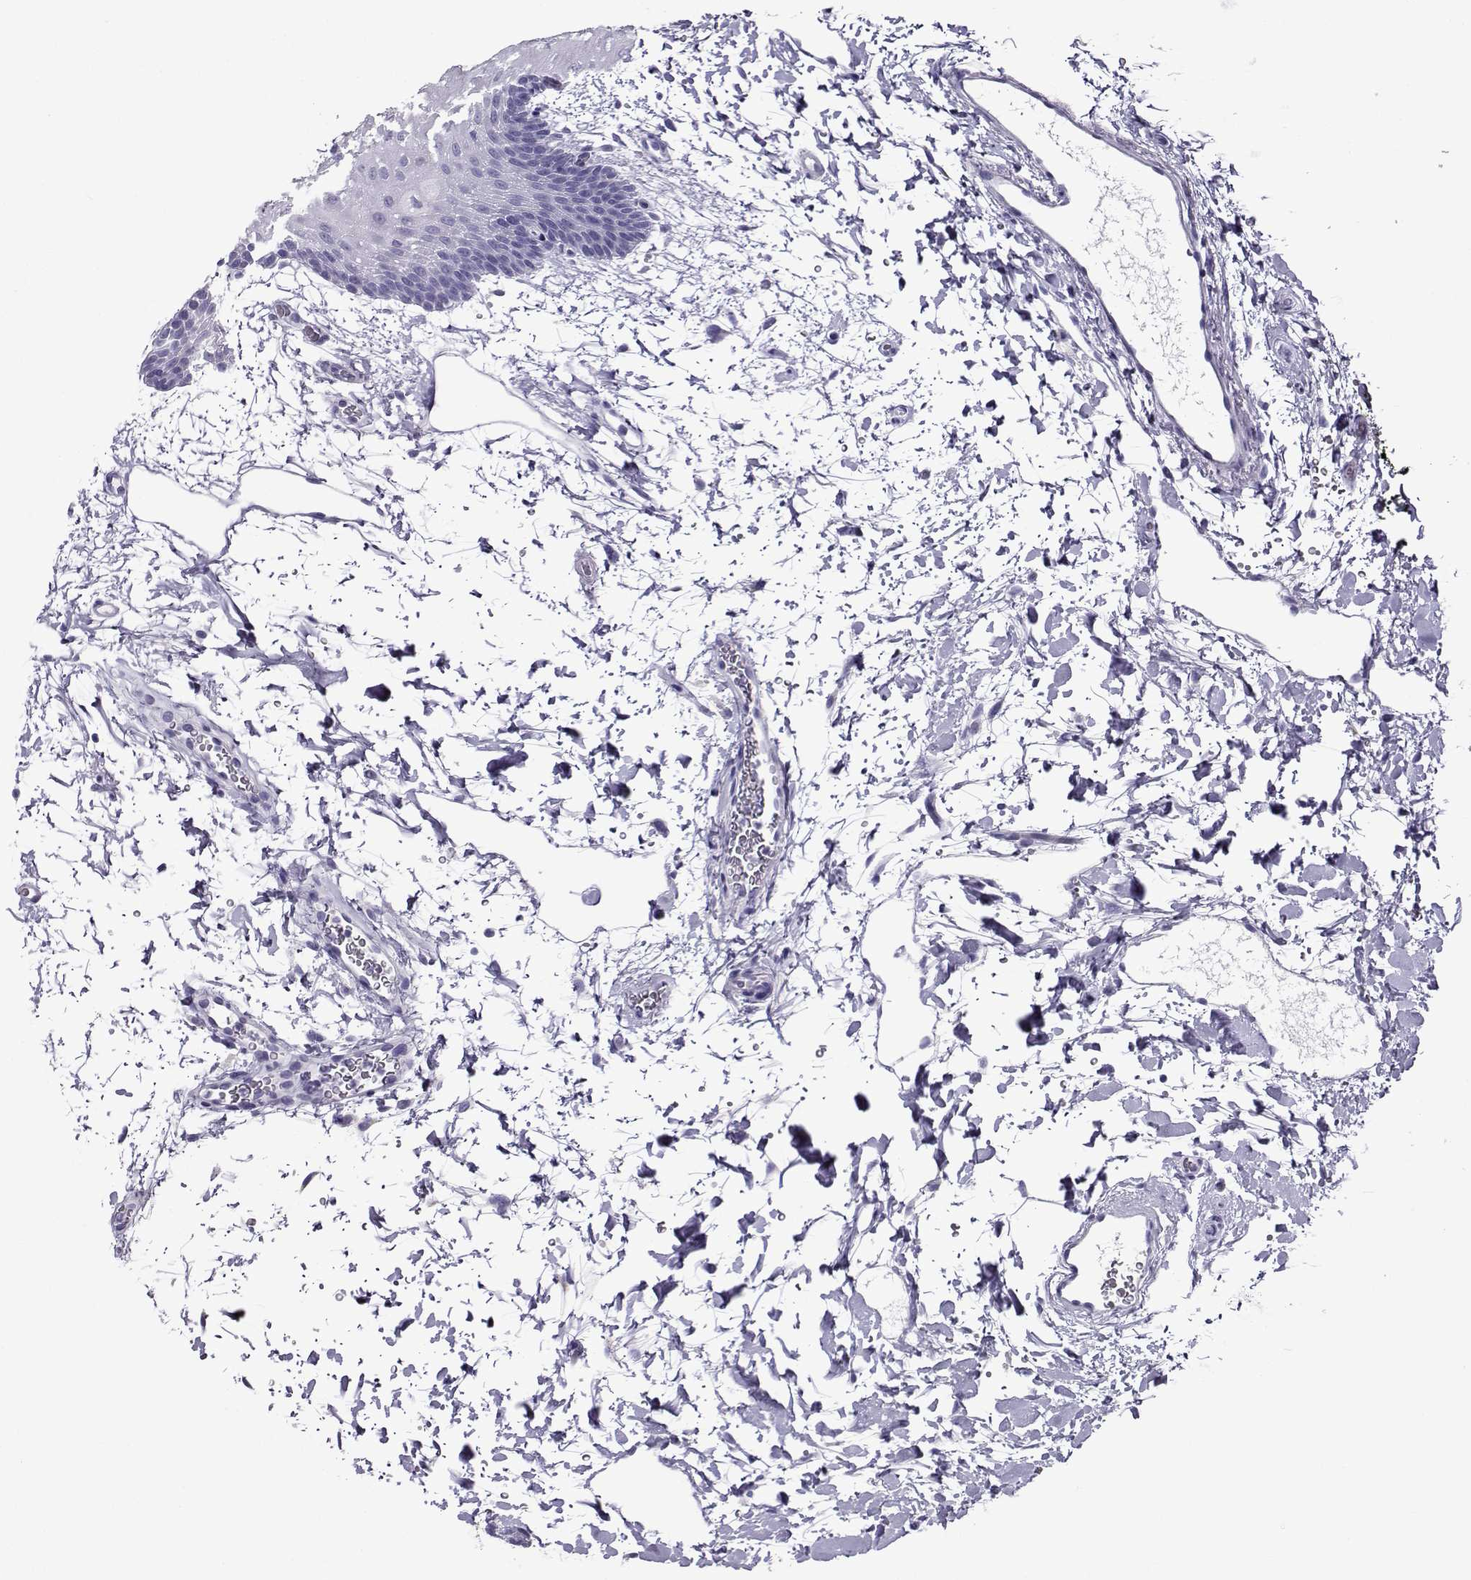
{"staining": {"intensity": "negative", "quantity": "none", "location": "none"}, "tissue": "oral mucosa", "cell_type": "Squamous epithelial cells", "image_type": "normal", "snomed": [{"axis": "morphology", "description": "Normal tissue, NOS"}, {"axis": "topography", "description": "Oral tissue"}, {"axis": "topography", "description": "Head-Neck"}], "caption": "This is an immunohistochemistry (IHC) micrograph of benign human oral mucosa. There is no positivity in squamous epithelial cells.", "gene": "CRYBB1", "patient": {"sex": "male", "age": 65}}